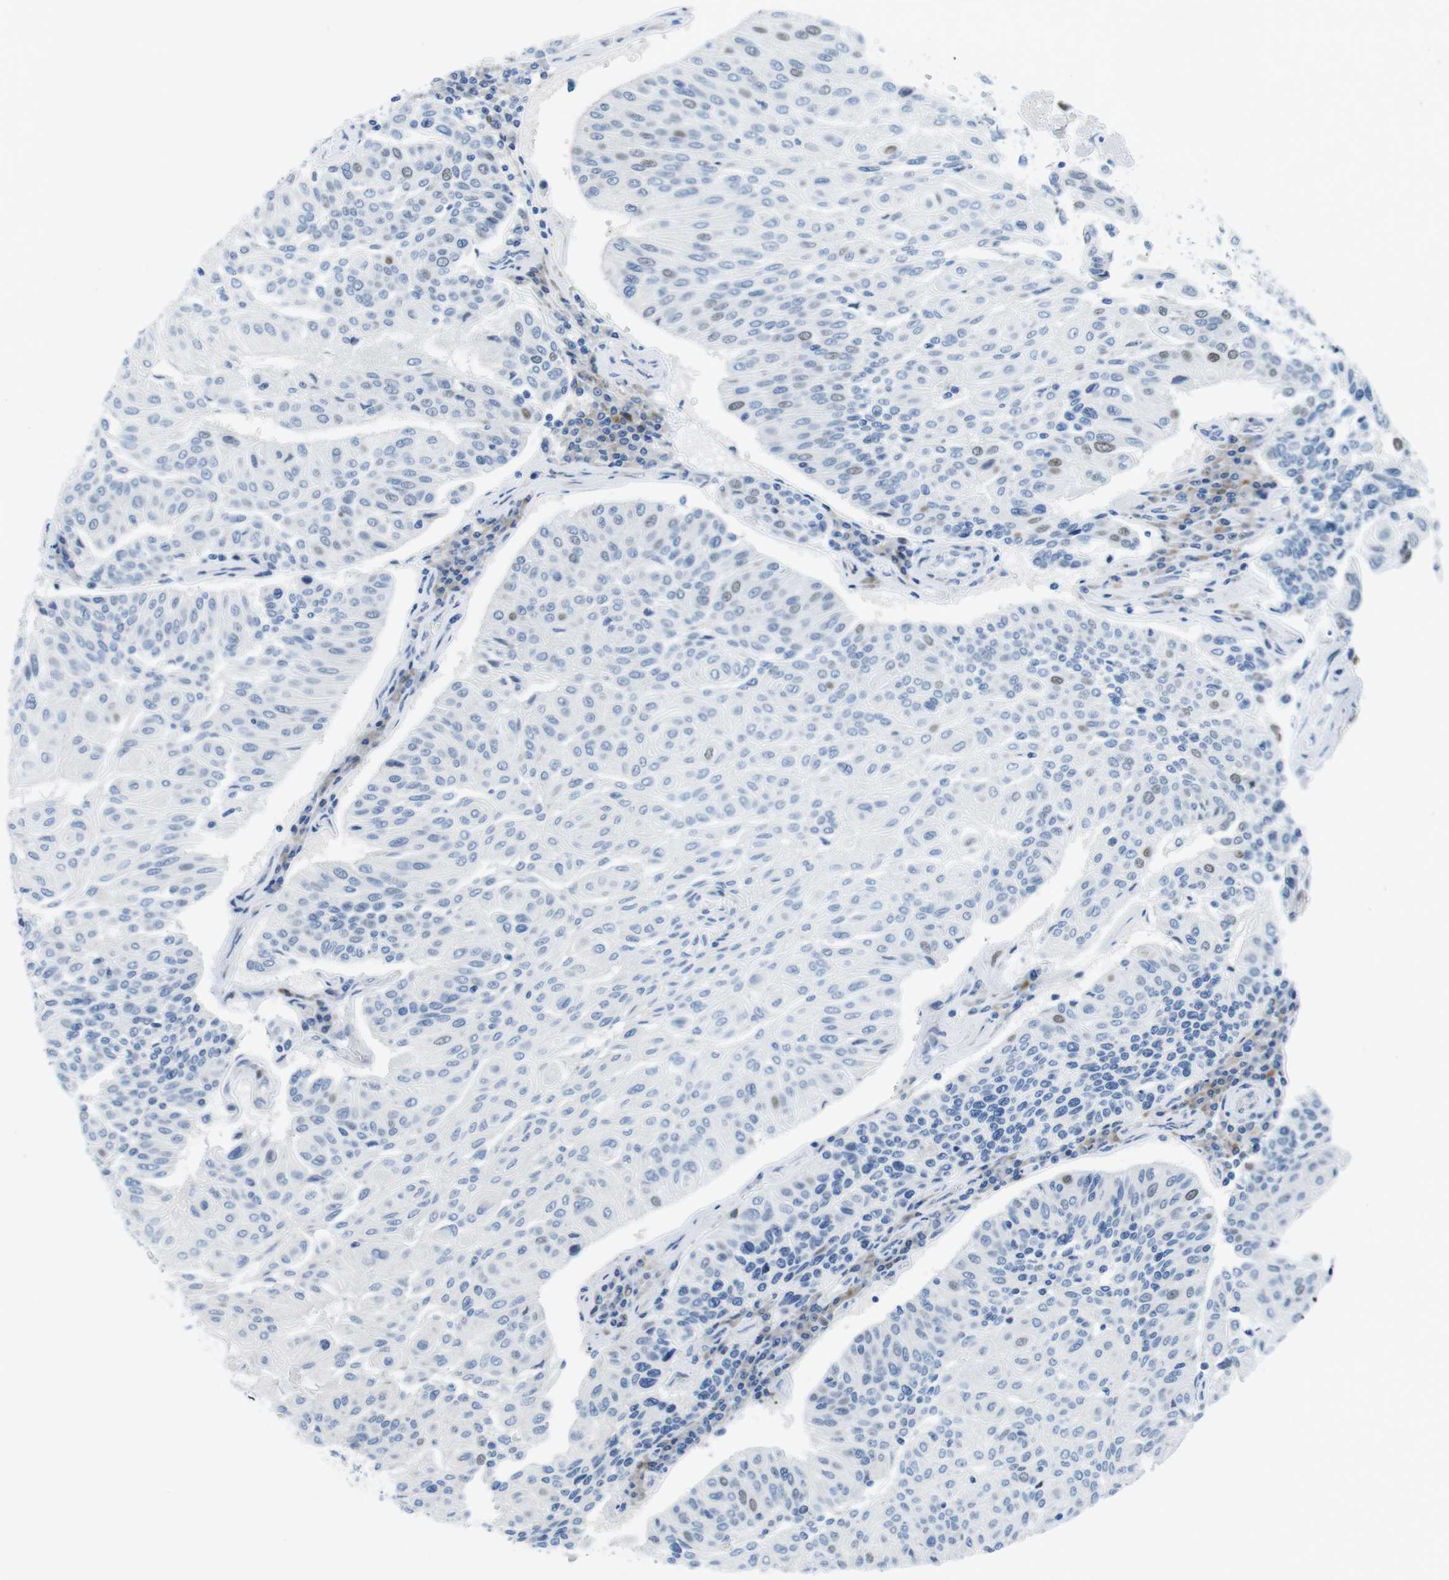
{"staining": {"intensity": "moderate", "quantity": "<25%", "location": "nuclear"}, "tissue": "urothelial cancer", "cell_type": "Tumor cells", "image_type": "cancer", "snomed": [{"axis": "morphology", "description": "Urothelial carcinoma, High grade"}, {"axis": "topography", "description": "Urinary bladder"}], "caption": "High-grade urothelial carcinoma stained for a protein shows moderate nuclear positivity in tumor cells.", "gene": "CHAF1A", "patient": {"sex": "male", "age": 66}}